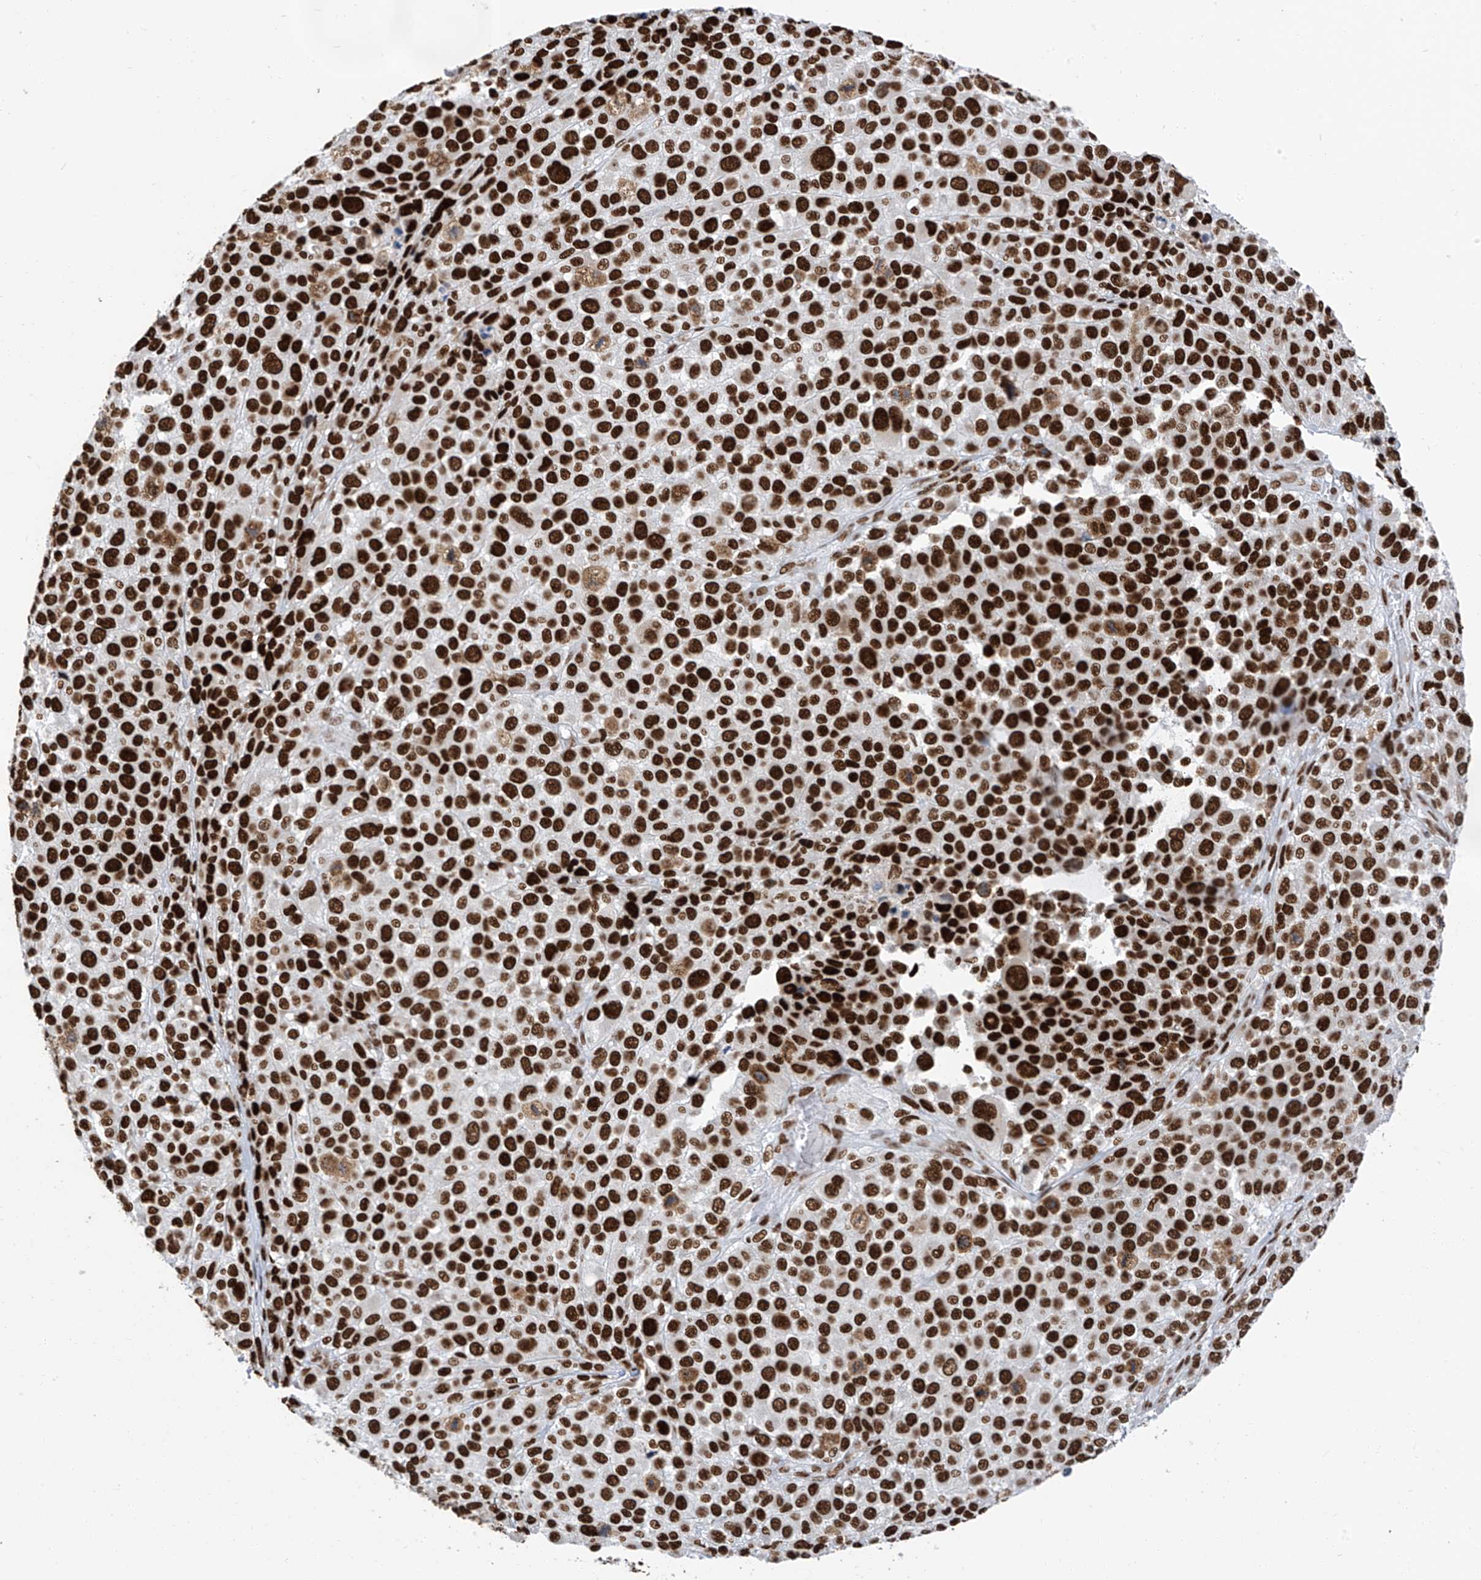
{"staining": {"intensity": "strong", "quantity": ">75%", "location": "nuclear"}, "tissue": "melanoma", "cell_type": "Tumor cells", "image_type": "cancer", "snomed": [{"axis": "morphology", "description": "Malignant melanoma, NOS"}, {"axis": "topography", "description": "Skin of trunk"}], "caption": "Immunohistochemistry image of neoplastic tissue: human malignant melanoma stained using immunohistochemistry exhibits high levels of strong protein expression localized specifically in the nuclear of tumor cells, appearing as a nuclear brown color.", "gene": "KHSRP", "patient": {"sex": "male", "age": 71}}